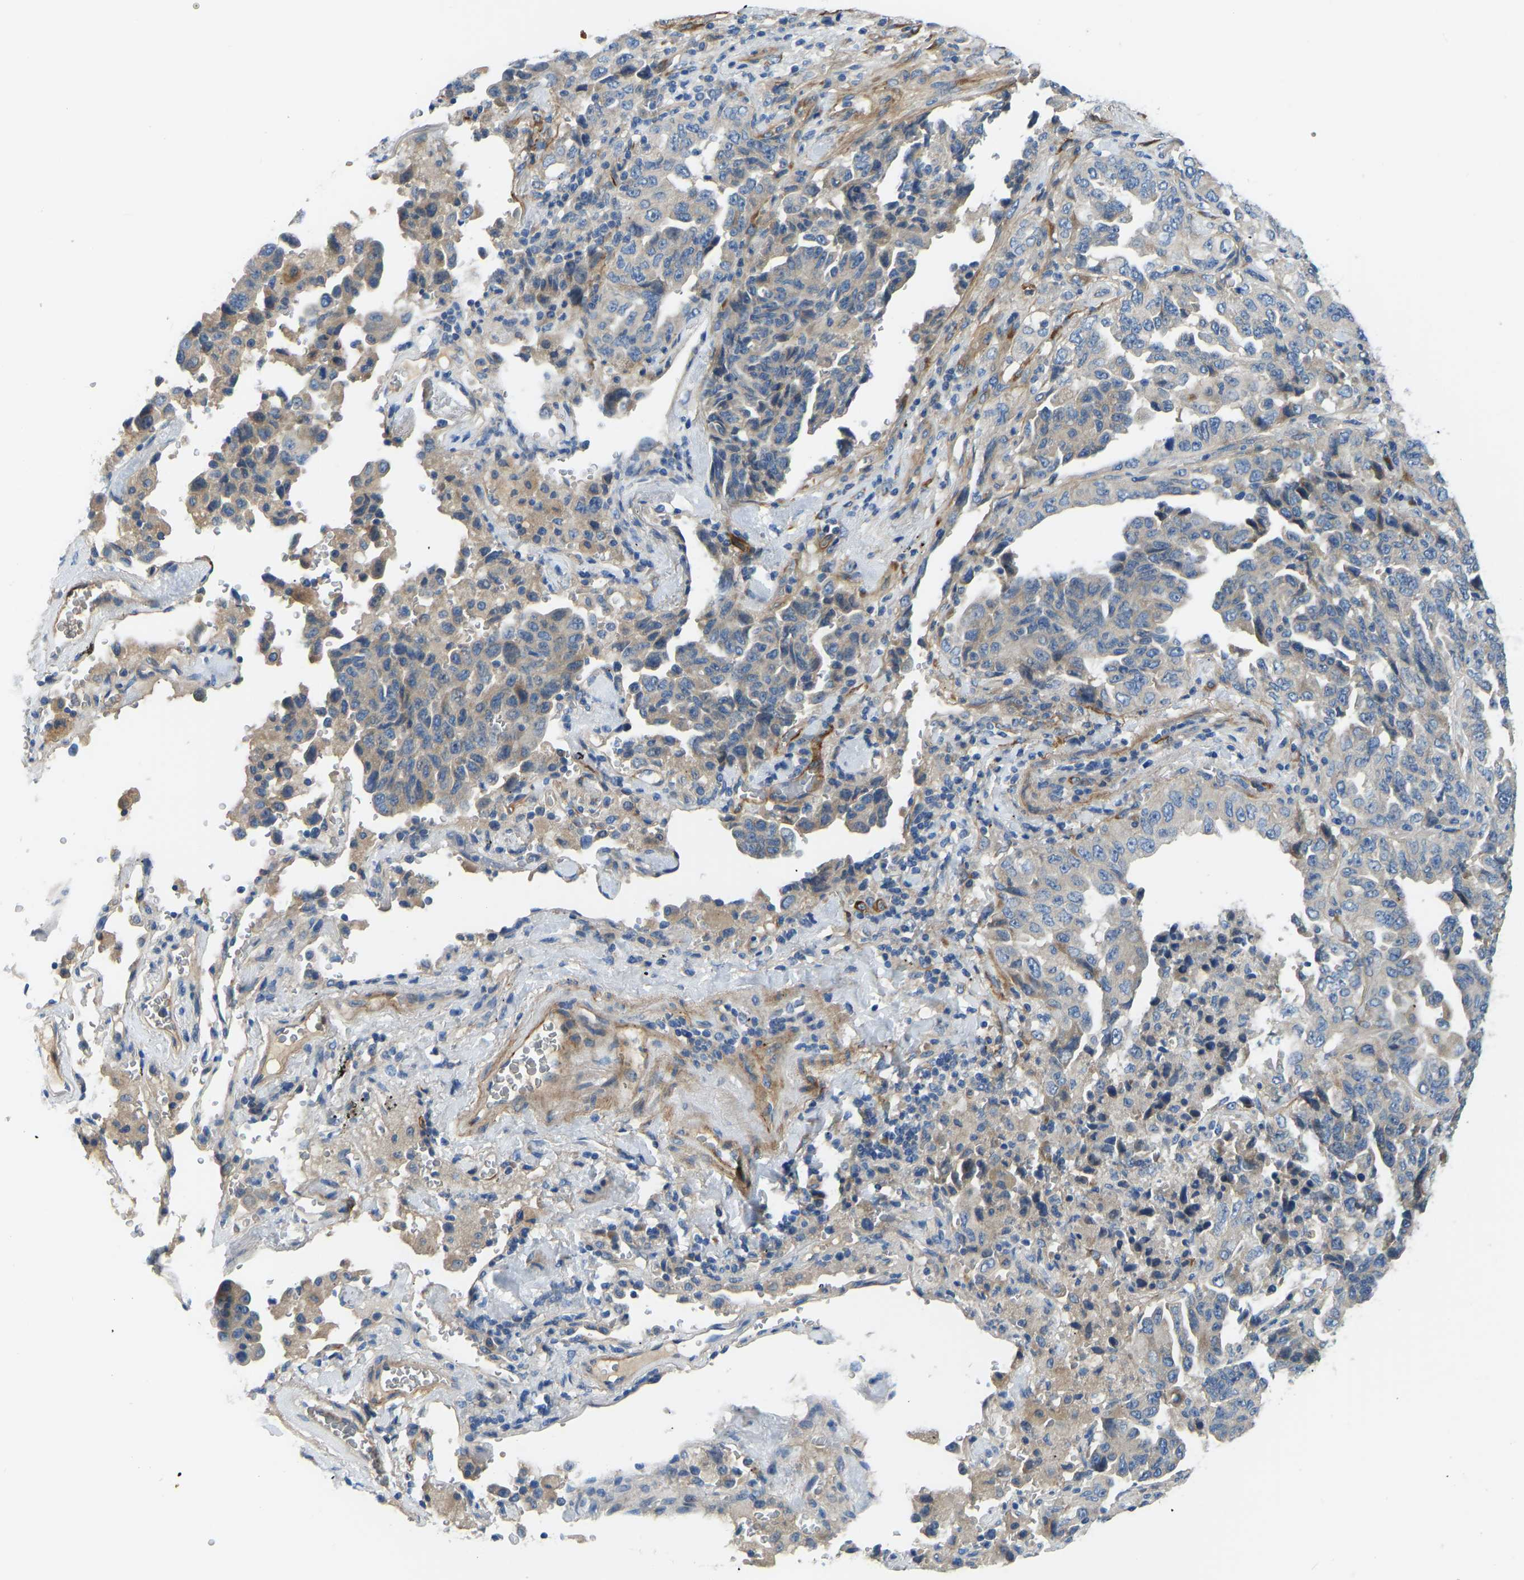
{"staining": {"intensity": "weak", "quantity": "<25%", "location": "cytoplasmic/membranous"}, "tissue": "lung cancer", "cell_type": "Tumor cells", "image_type": "cancer", "snomed": [{"axis": "morphology", "description": "Adenocarcinoma, NOS"}, {"axis": "topography", "description": "Lung"}], "caption": "The photomicrograph demonstrates no staining of tumor cells in lung cancer (adenocarcinoma).", "gene": "COL15A1", "patient": {"sex": "female", "age": 51}}